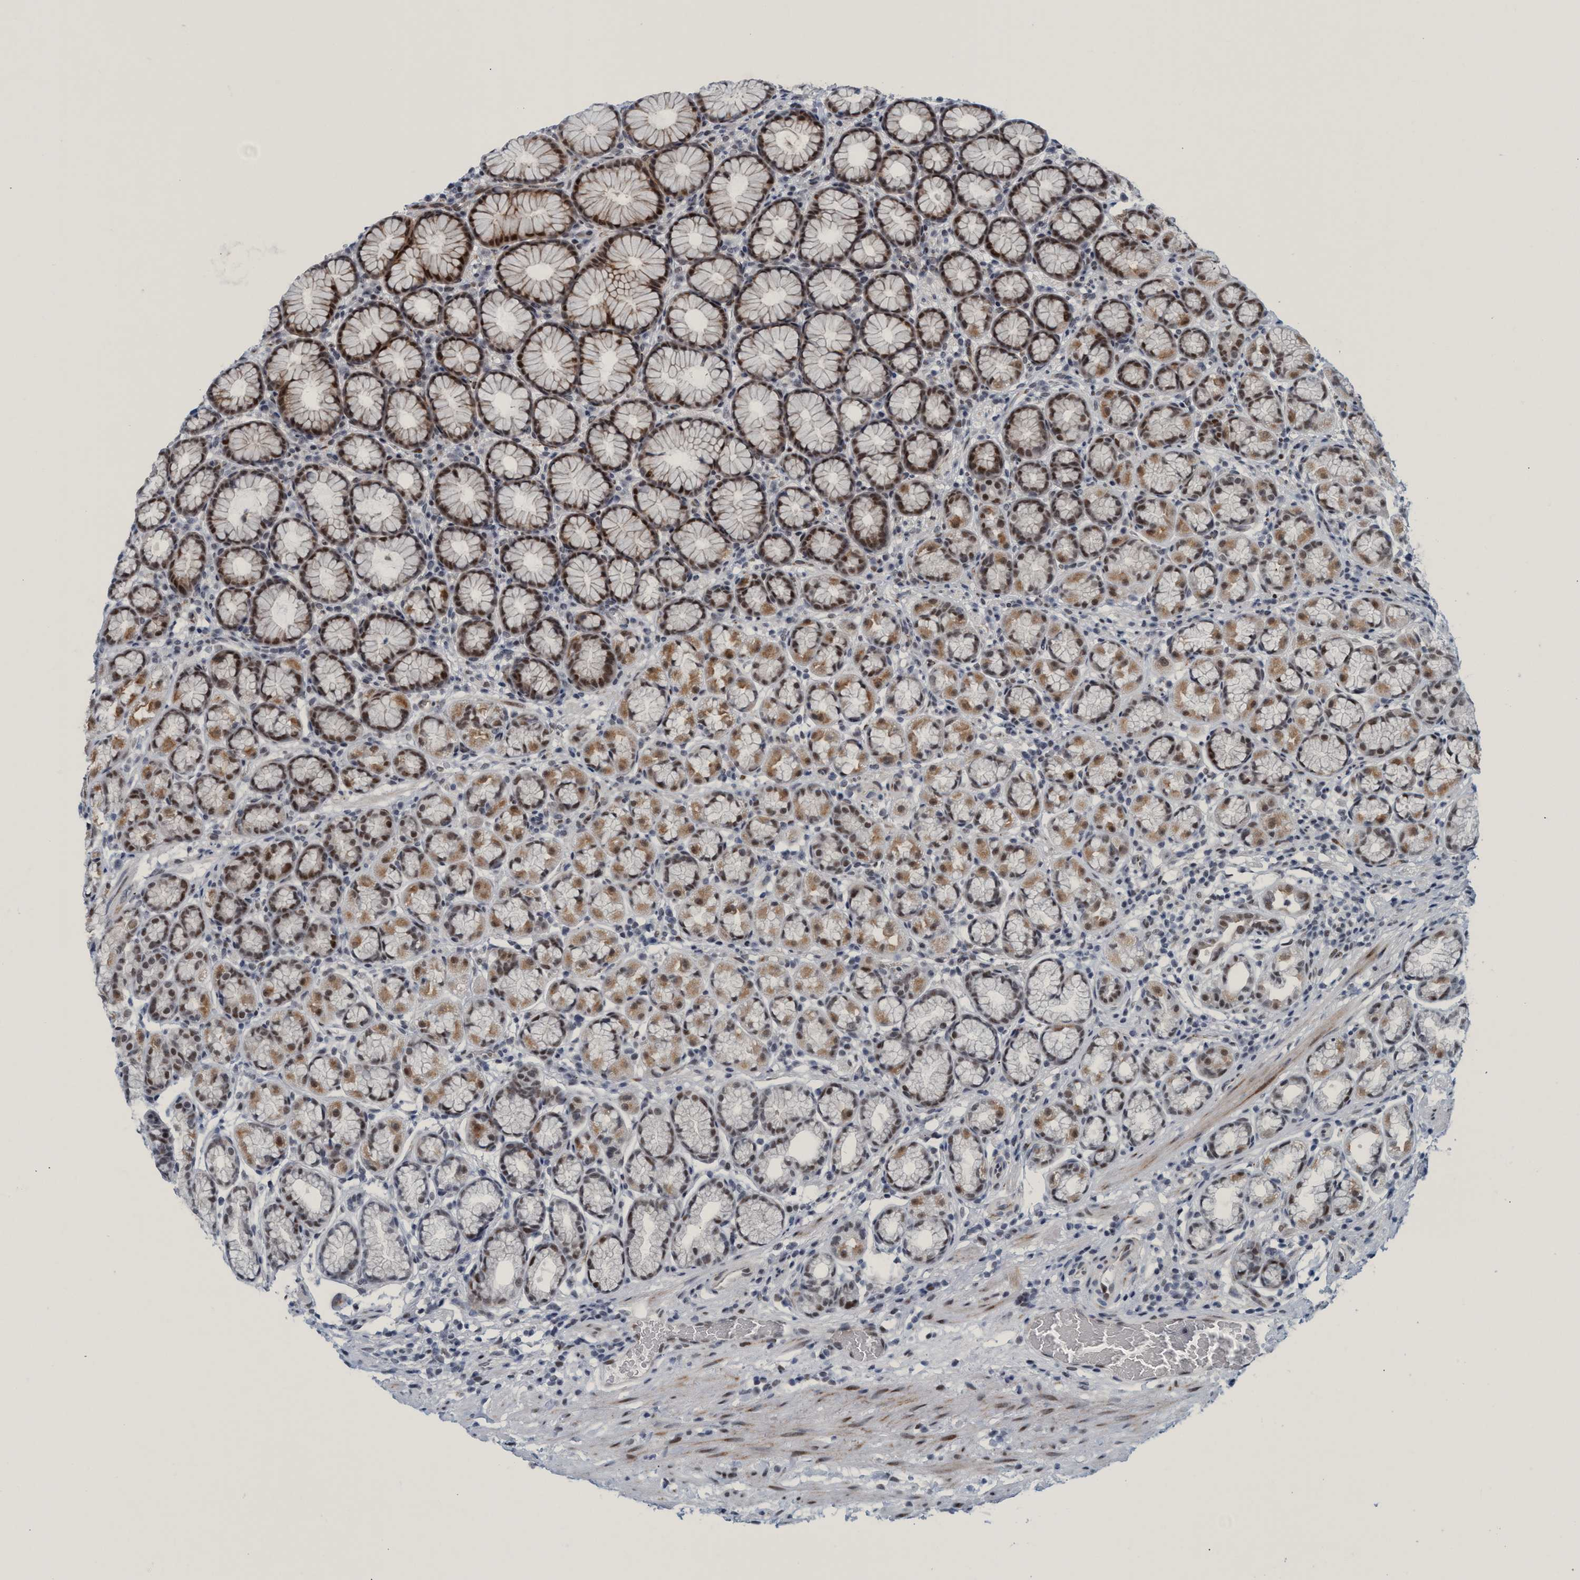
{"staining": {"intensity": "moderate", "quantity": "25%-75%", "location": "cytoplasmic/membranous,nuclear"}, "tissue": "stomach", "cell_type": "Glandular cells", "image_type": "normal", "snomed": [{"axis": "morphology", "description": "Normal tissue, NOS"}, {"axis": "topography", "description": "Stomach"}], "caption": "High-power microscopy captured an immunohistochemistry (IHC) image of normal stomach, revealing moderate cytoplasmic/membranous,nuclear expression in about 25%-75% of glandular cells. (DAB IHC, brown staining for protein, blue staining for nuclei).", "gene": "CWC27", "patient": {"sex": "male", "age": 42}}